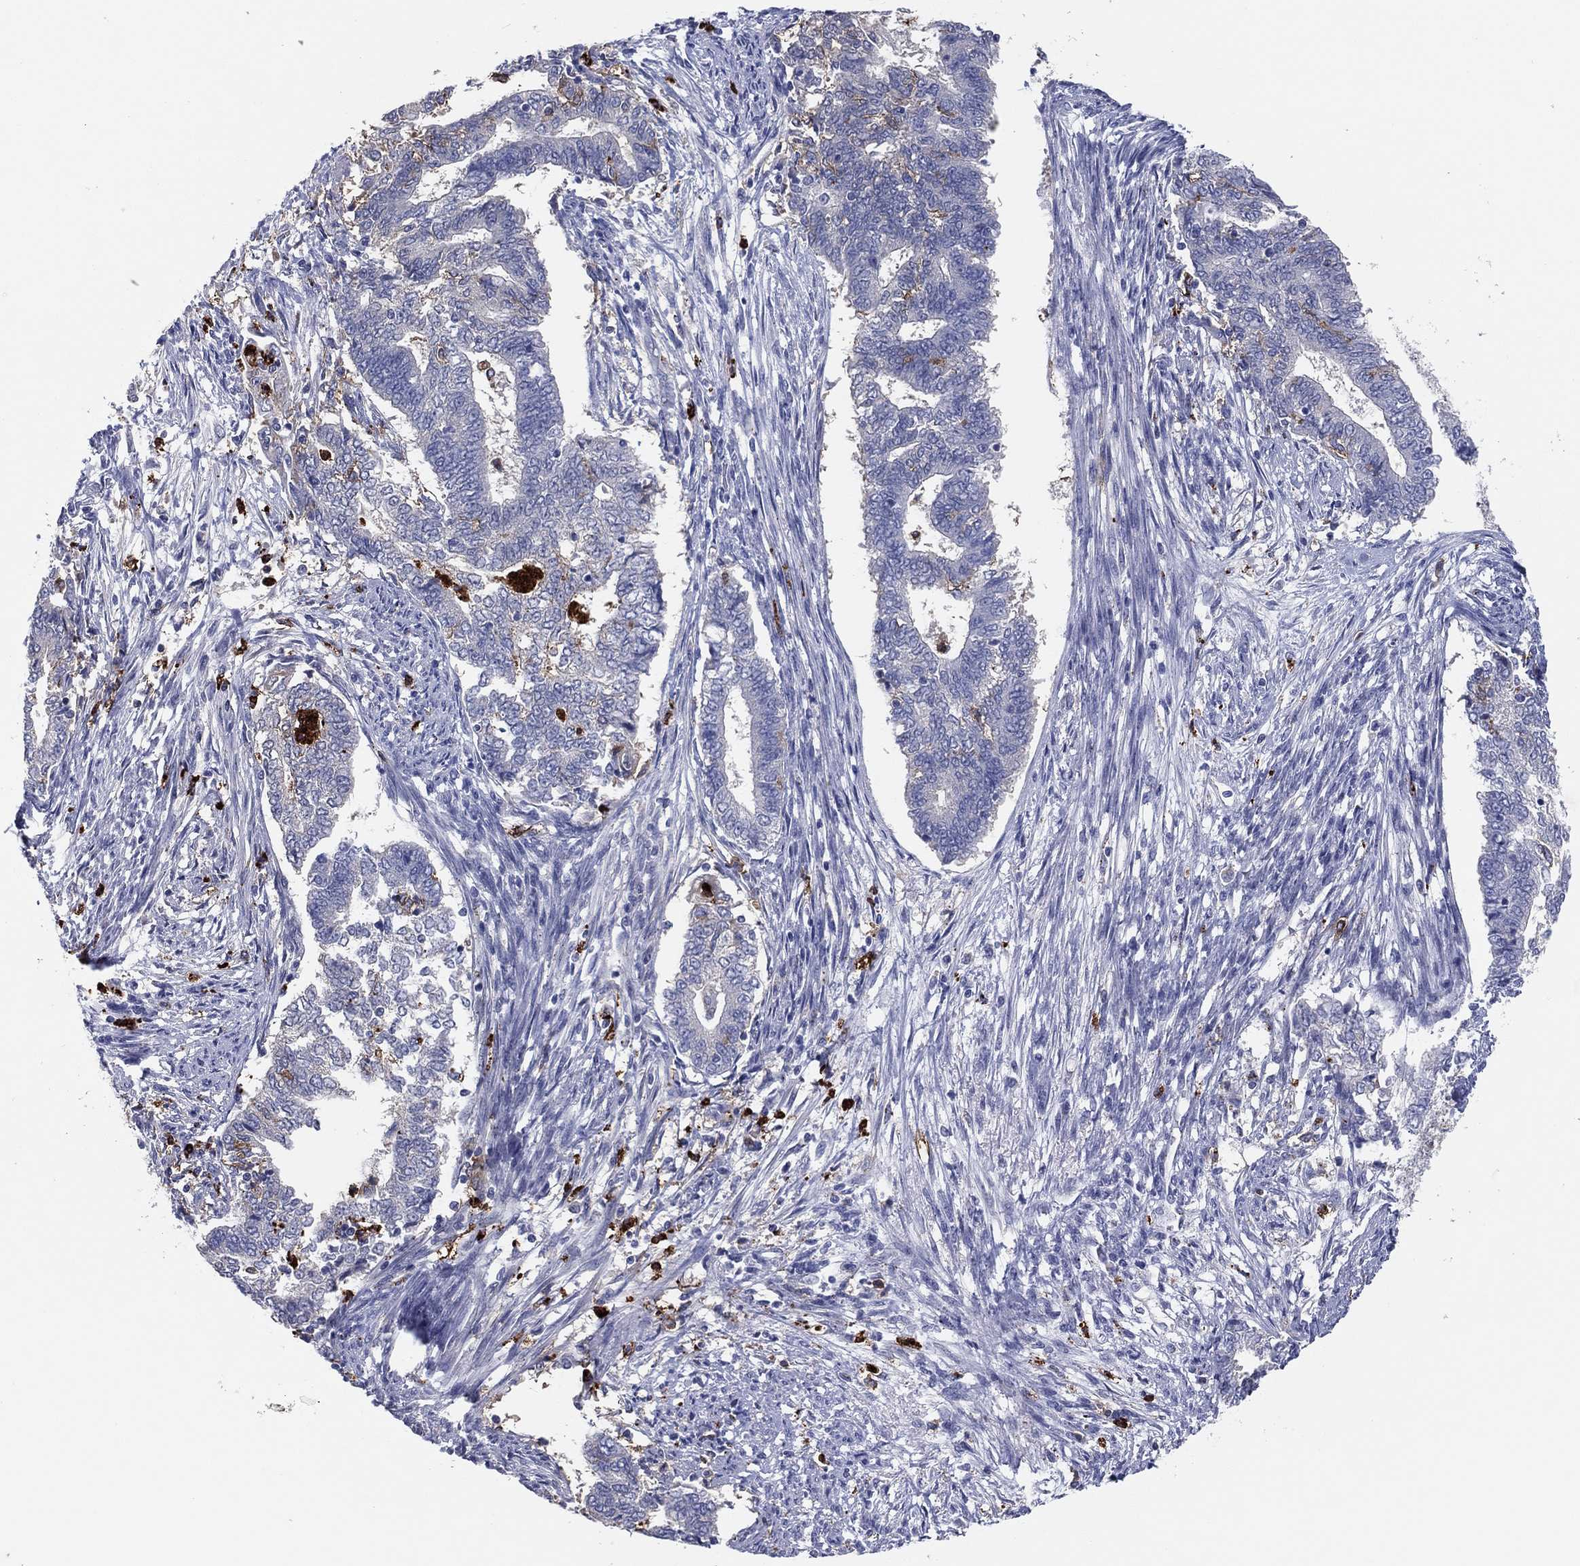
{"staining": {"intensity": "negative", "quantity": "none", "location": "none"}, "tissue": "endometrial cancer", "cell_type": "Tumor cells", "image_type": "cancer", "snomed": [{"axis": "morphology", "description": "Adenocarcinoma, NOS"}, {"axis": "topography", "description": "Endometrium"}], "caption": "Endometrial cancer was stained to show a protein in brown. There is no significant staining in tumor cells. (Stains: DAB (3,3'-diaminobenzidine) IHC with hematoxylin counter stain, Microscopy: brightfield microscopy at high magnification).", "gene": "PLAC8", "patient": {"sex": "female", "age": 65}}